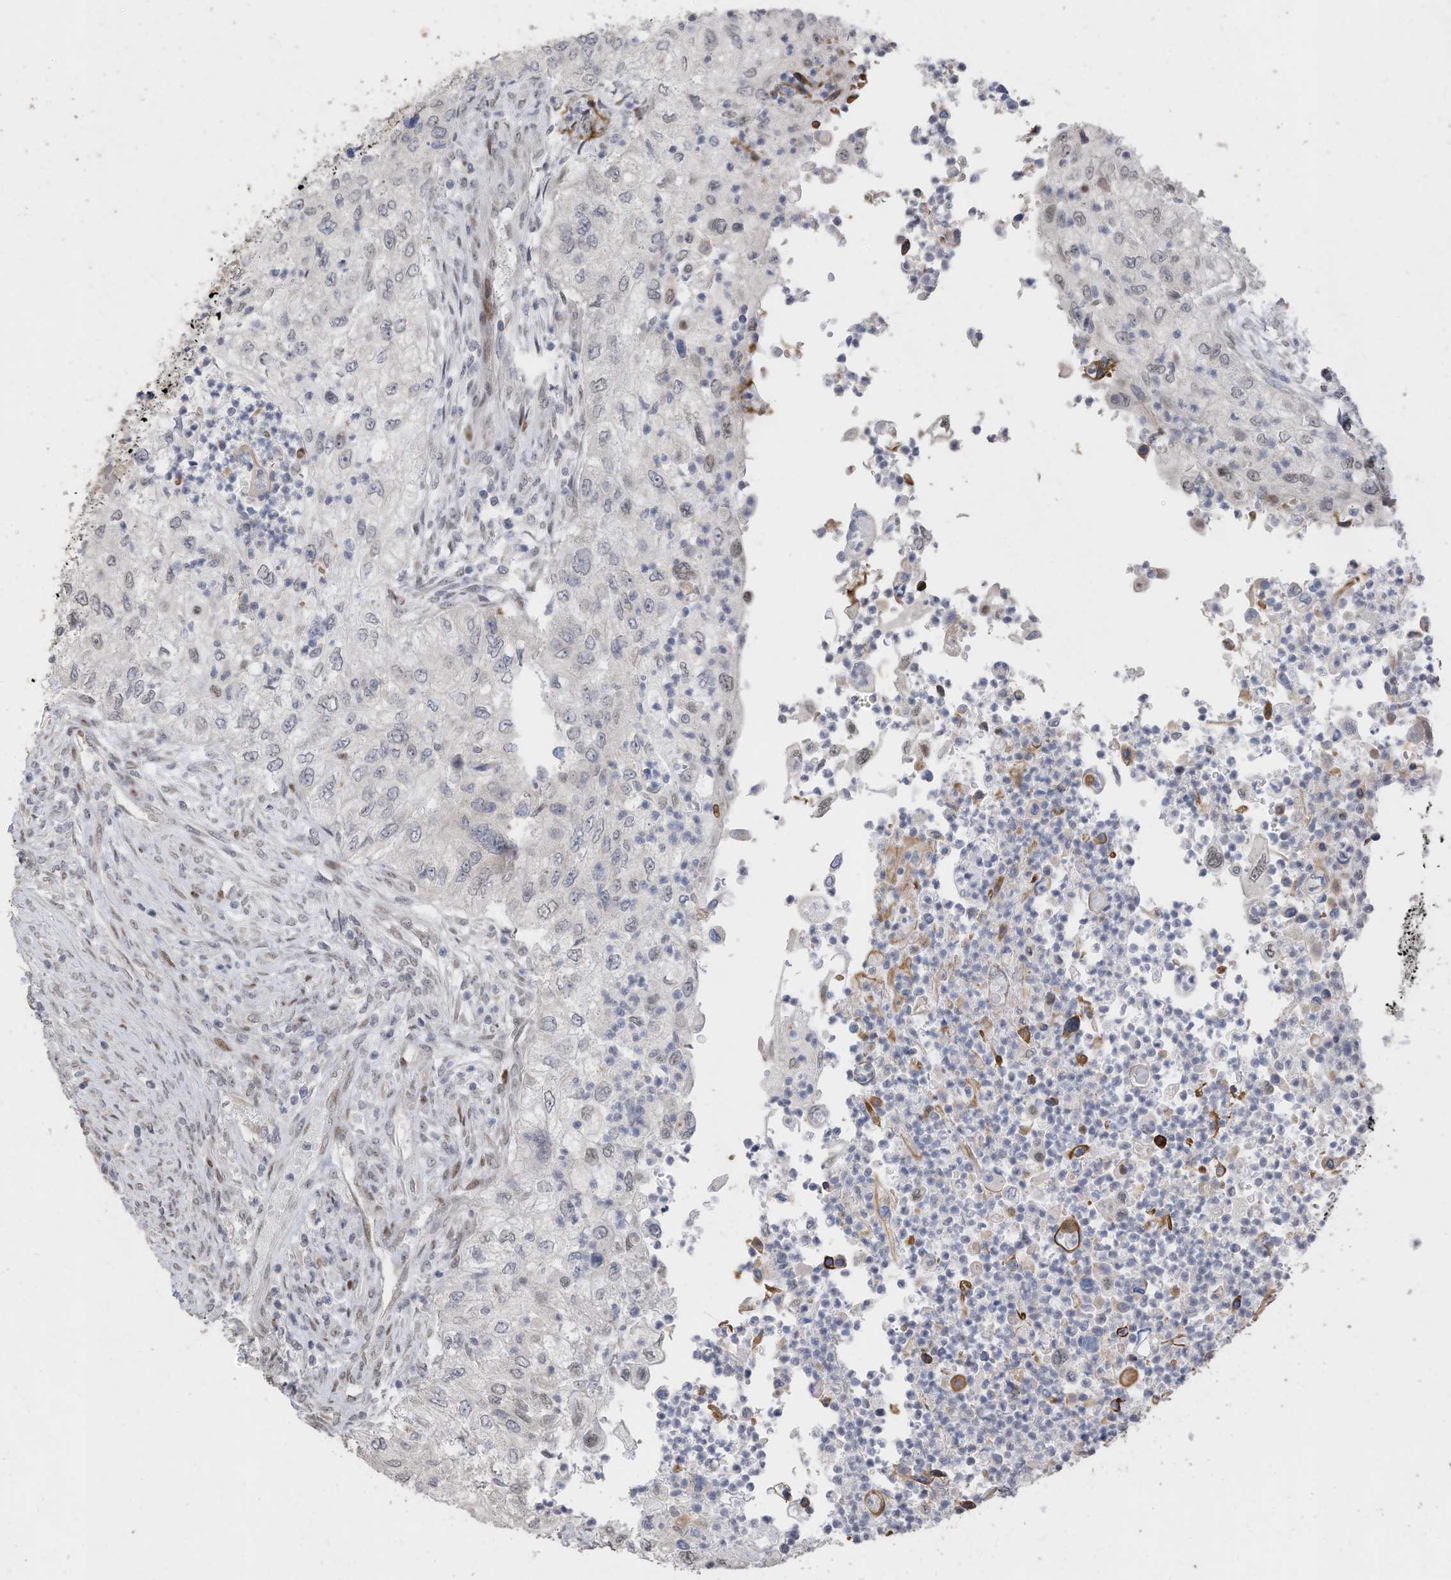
{"staining": {"intensity": "negative", "quantity": "none", "location": "none"}, "tissue": "urothelial cancer", "cell_type": "Tumor cells", "image_type": "cancer", "snomed": [{"axis": "morphology", "description": "Urothelial carcinoma, High grade"}, {"axis": "topography", "description": "Urinary bladder"}], "caption": "Immunohistochemistry histopathology image of neoplastic tissue: high-grade urothelial carcinoma stained with DAB demonstrates no significant protein positivity in tumor cells. The staining is performed using DAB (3,3'-diaminobenzidine) brown chromogen with nuclei counter-stained in using hematoxylin.", "gene": "RABL3", "patient": {"sex": "female", "age": 60}}